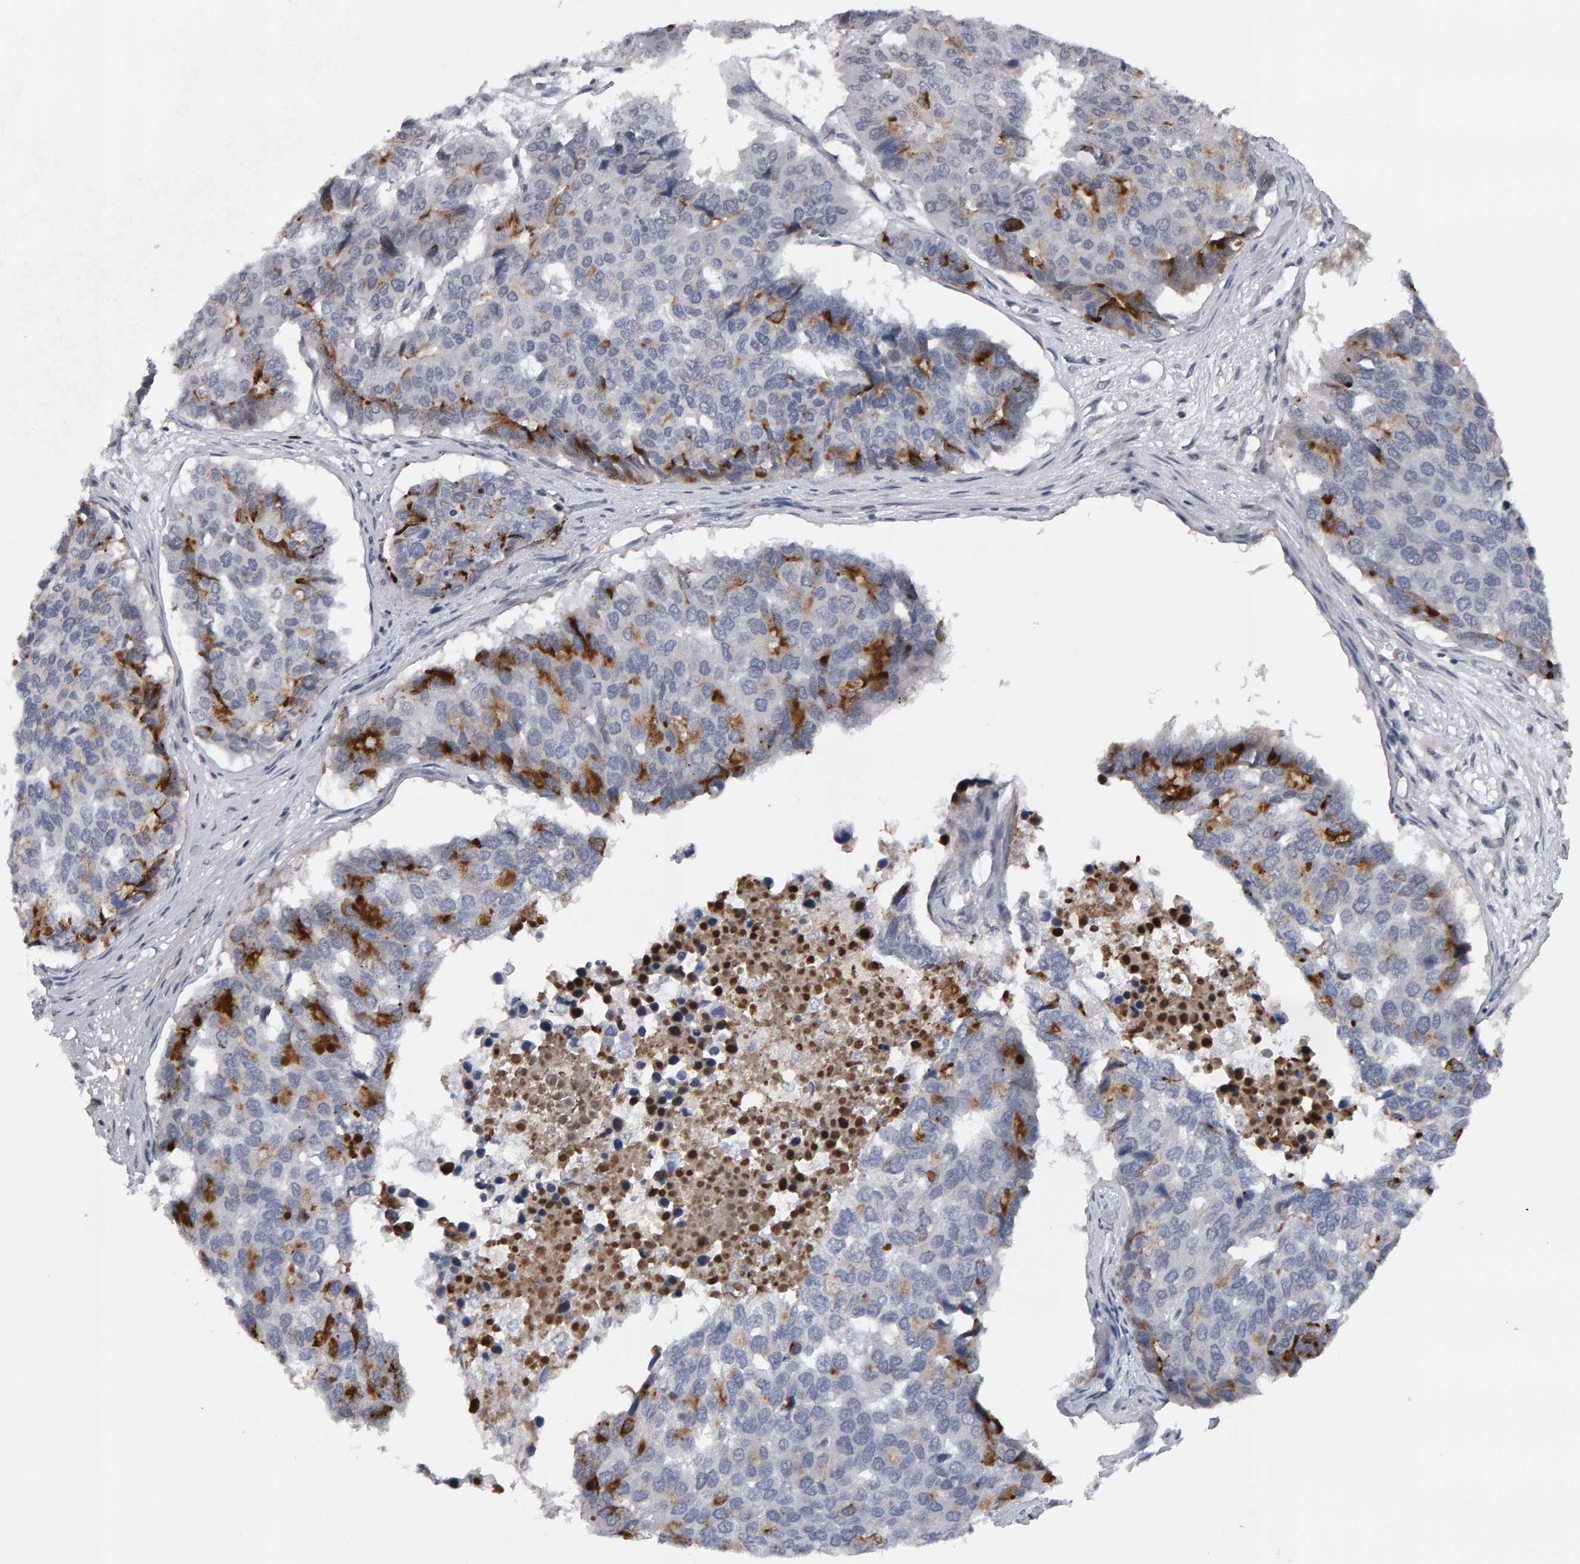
{"staining": {"intensity": "strong", "quantity": "<25%", "location": "cytoplasmic/membranous"}, "tissue": "pancreatic cancer", "cell_type": "Tumor cells", "image_type": "cancer", "snomed": [{"axis": "morphology", "description": "Adenocarcinoma, NOS"}, {"axis": "topography", "description": "Pancreas"}], "caption": "IHC of pancreatic cancer (adenocarcinoma) reveals medium levels of strong cytoplasmic/membranous positivity in about <25% of tumor cells.", "gene": "IPO8", "patient": {"sex": "male", "age": 50}}